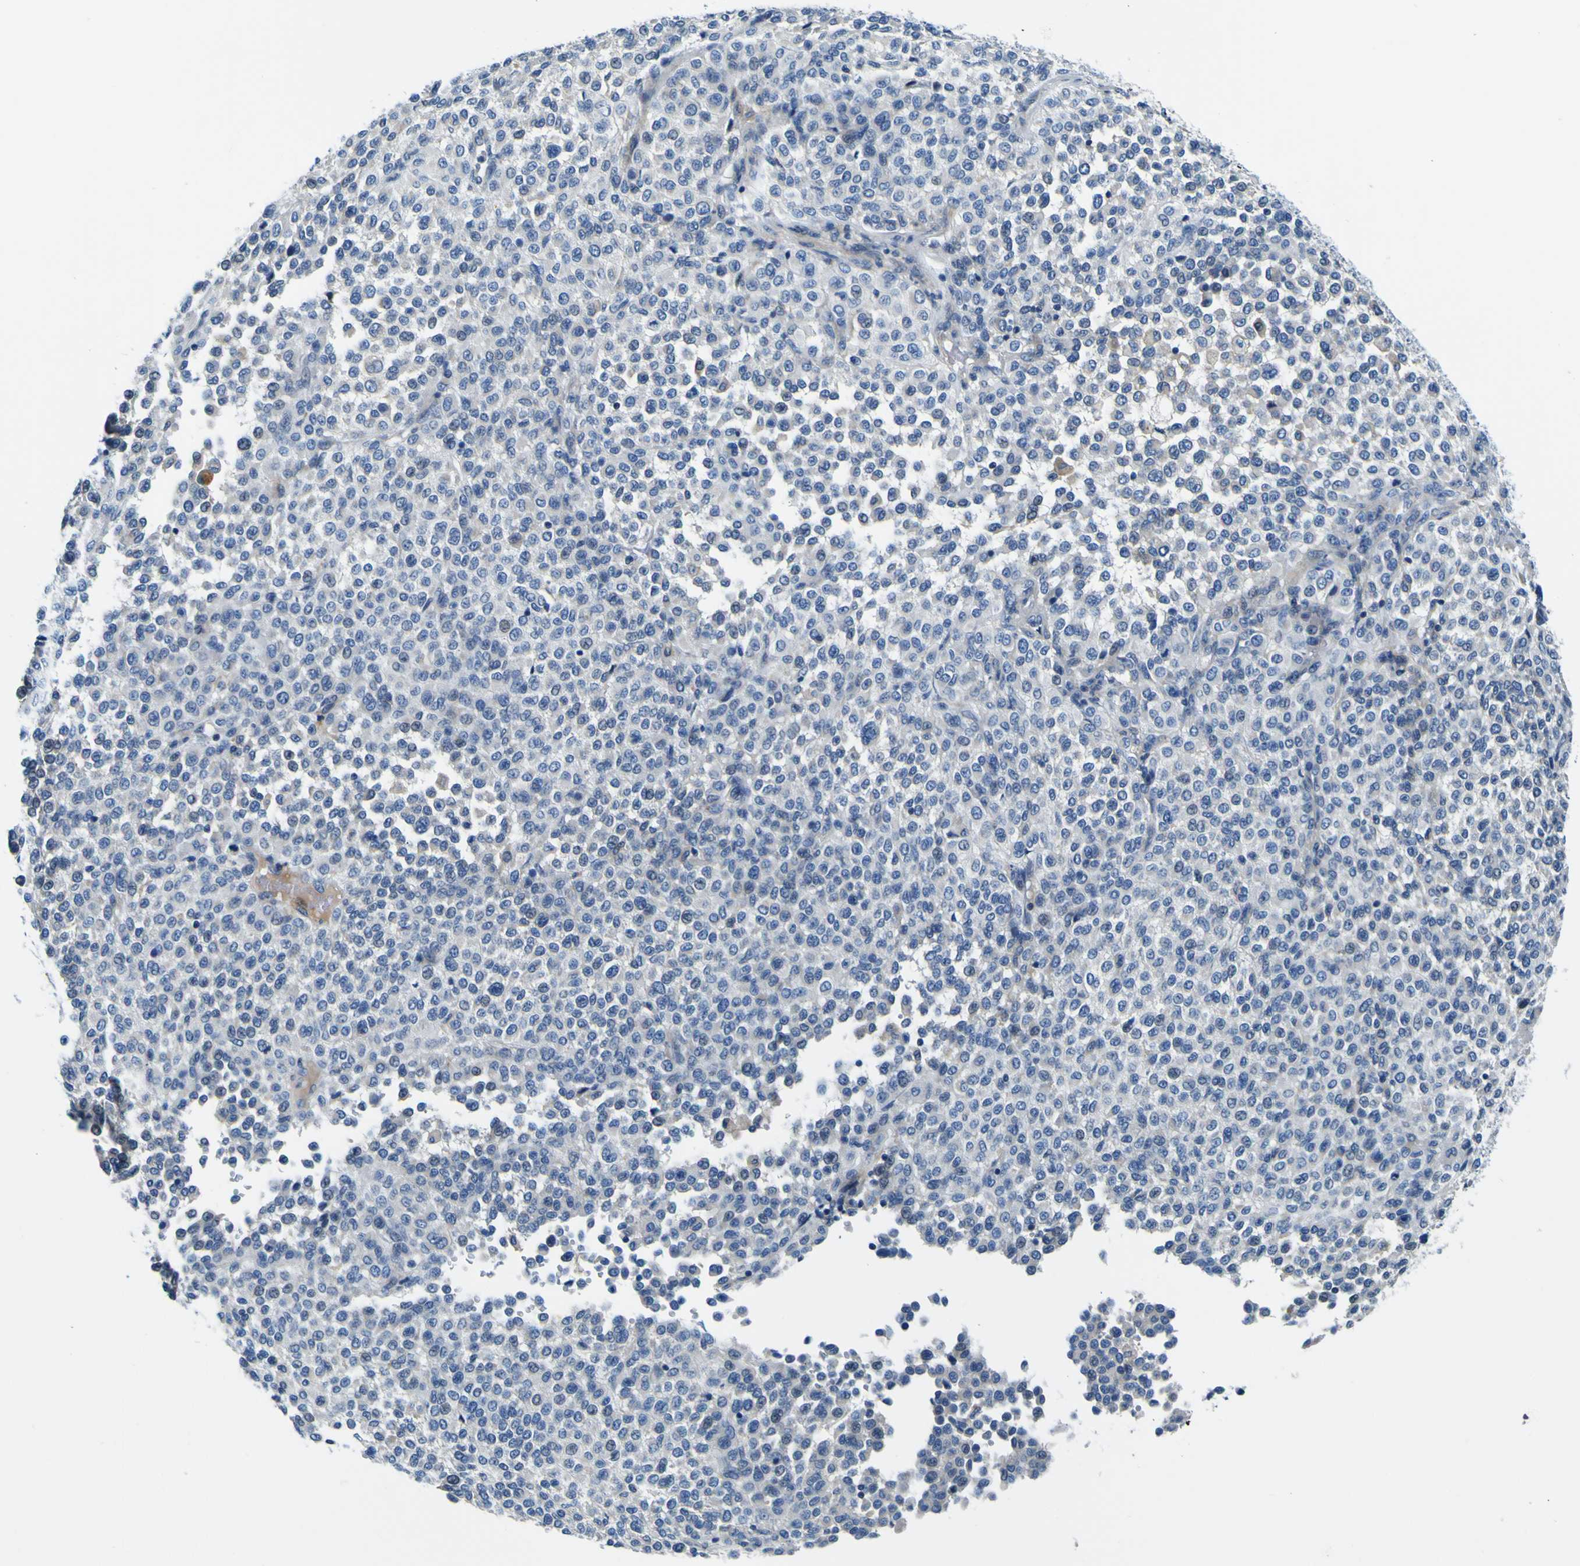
{"staining": {"intensity": "negative", "quantity": "none", "location": "none"}, "tissue": "melanoma", "cell_type": "Tumor cells", "image_type": "cancer", "snomed": [{"axis": "morphology", "description": "Malignant melanoma, Metastatic site"}, {"axis": "topography", "description": "Pancreas"}], "caption": "The image reveals no significant expression in tumor cells of malignant melanoma (metastatic site).", "gene": "ADGRA2", "patient": {"sex": "female", "age": 30}}